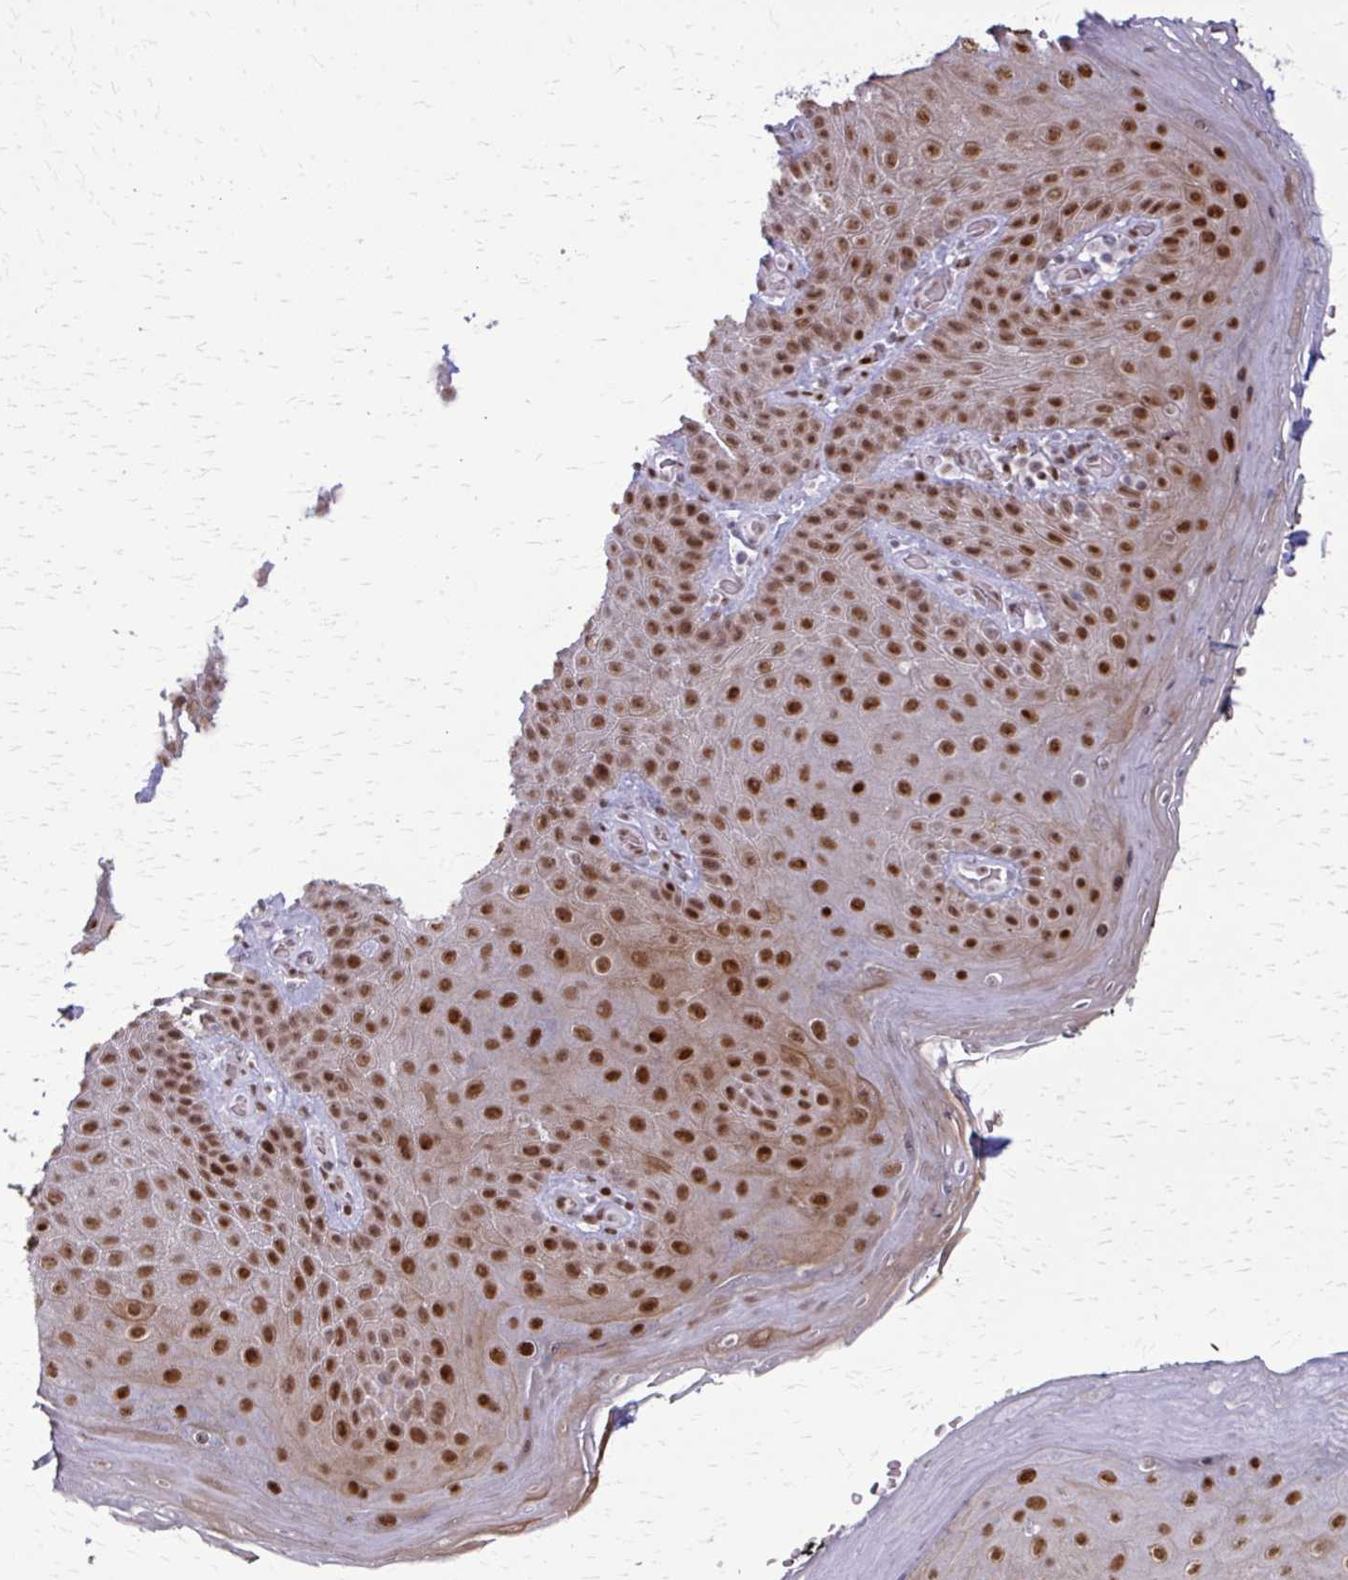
{"staining": {"intensity": "strong", "quantity": ">75%", "location": "nuclear"}, "tissue": "skin", "cell_type": "Epidermal cells", "image_type": "normal", "snomed": [{"axis": "morphology", "description": "Normal tissue, NOS"}, {"axis": "topography", "description": "Anal"}, {"axis": "topography", "description": "Peripheral nerve tissue"}], "caption": "Immunohistochemistry (IHC) staining of normal skin, which demonstrates high levels of strong nuclear staining in about >75% of epidermal cells indicating strong nuclear protein staining. The staining was performed using DAB (brown) for protein detection and nuclei were counterstained in hematoxylin (blue).", "gene": "ZNF559", "patient": {"sex": "male", "age": 53}}